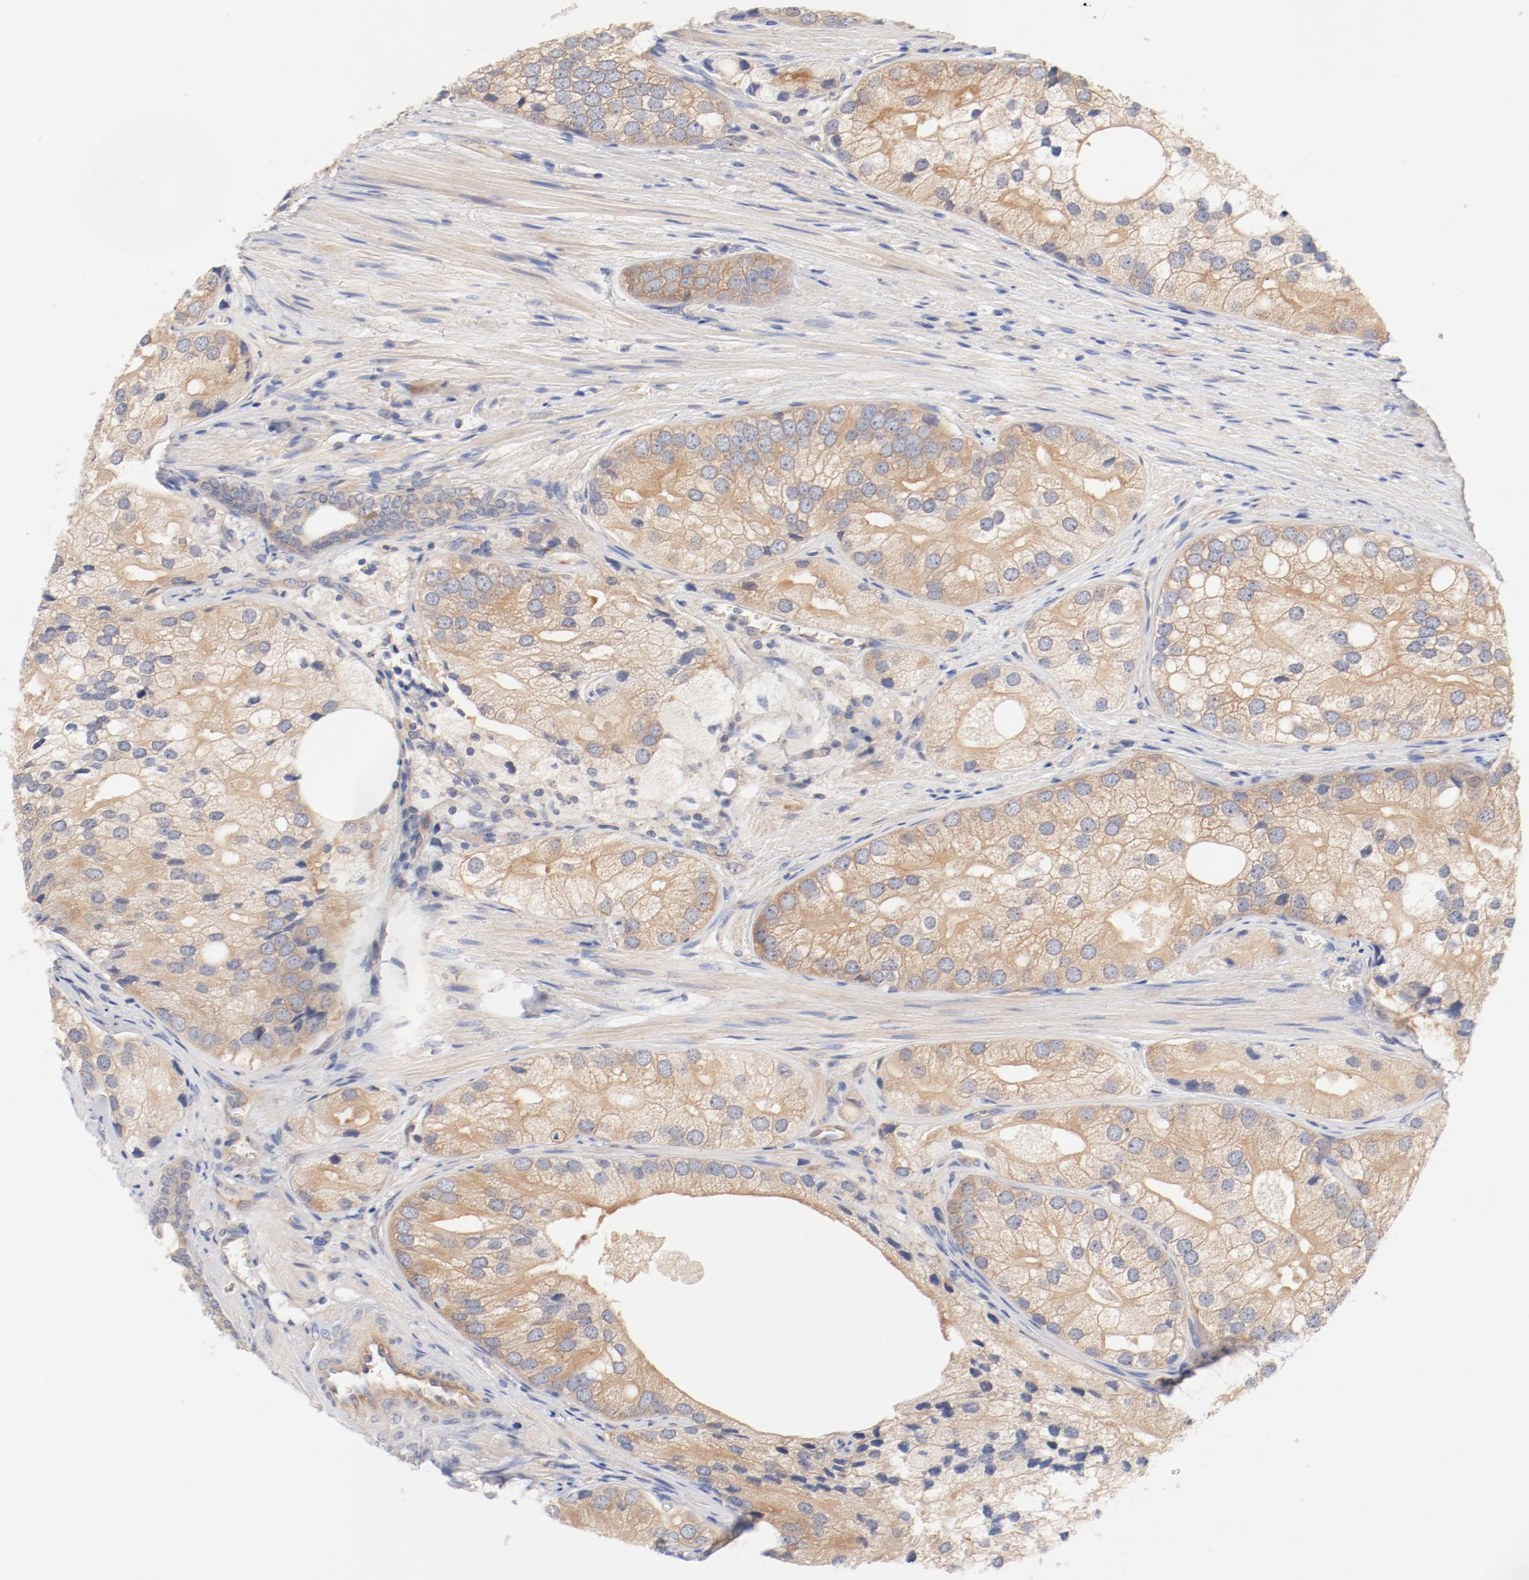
{"staining": {"intensity": "moderate", "quantity": "25%-75%", "location": "cytoplasmic/membranous"}, "tissue": "prostate cancer", "cell_type": "Tumor cells", "image_type": "cancer", "snomed": [{"axis": "morphology", "description": "Adenocarcinoma, Low grade"}, {"axis": "topography", "description": "Prostate"}], "caption": "Protein expression analysis of human prostate low-grade adenocarcinoma reveals moderate cytoplasmic/membranous positivity in about 25%-75% of tumor cells.", "gene": "DYNC1H1", "patient": {"sex": "male", "age": 69}}